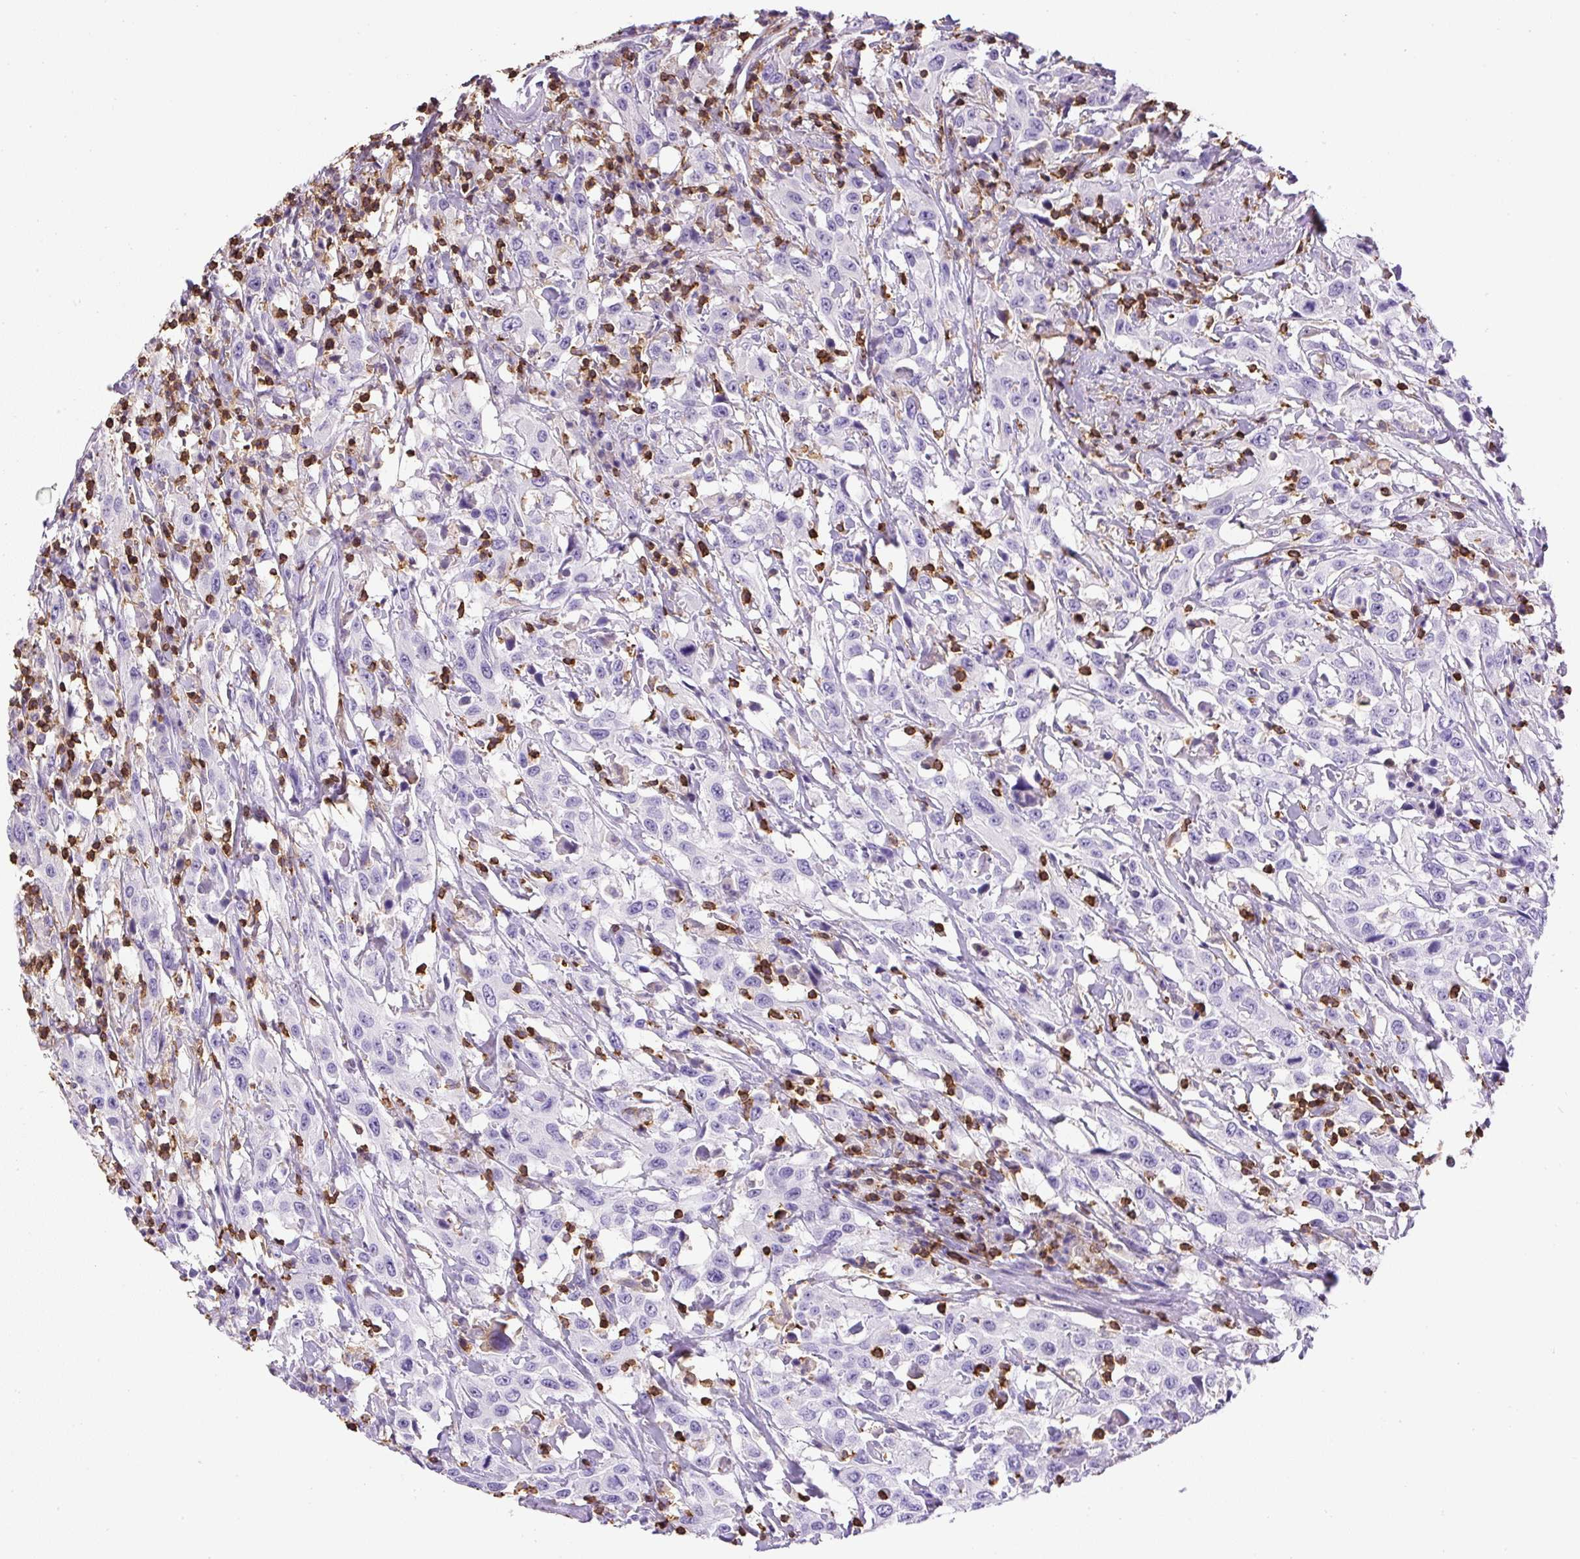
{"staining": {"intensity": "negative", "quantity": "none", "location": "none"}, "tissue": "urothelial cancer", "cell_type": "Tumor cells", "image_type": "cancer", "snomed": [{"axis": "morphology", "description": "Urothelial carcinoma, High grade"}, {"axis": "topography", "description": "Urinary bladder"}], "caption": "An IHC photomicrograph of urothelial cancer is shown. There is no staining in tumor cells of urothelial cancer. The staining was performed using DAB (3,3'-diaminobenzidine) to visualize the protein expression in brown, while the nuclei were stained in blue with hematoxylin (Magnification: 20x).", "gene": "FAM228B", "patient": {"sex": "male", "age": 61}}